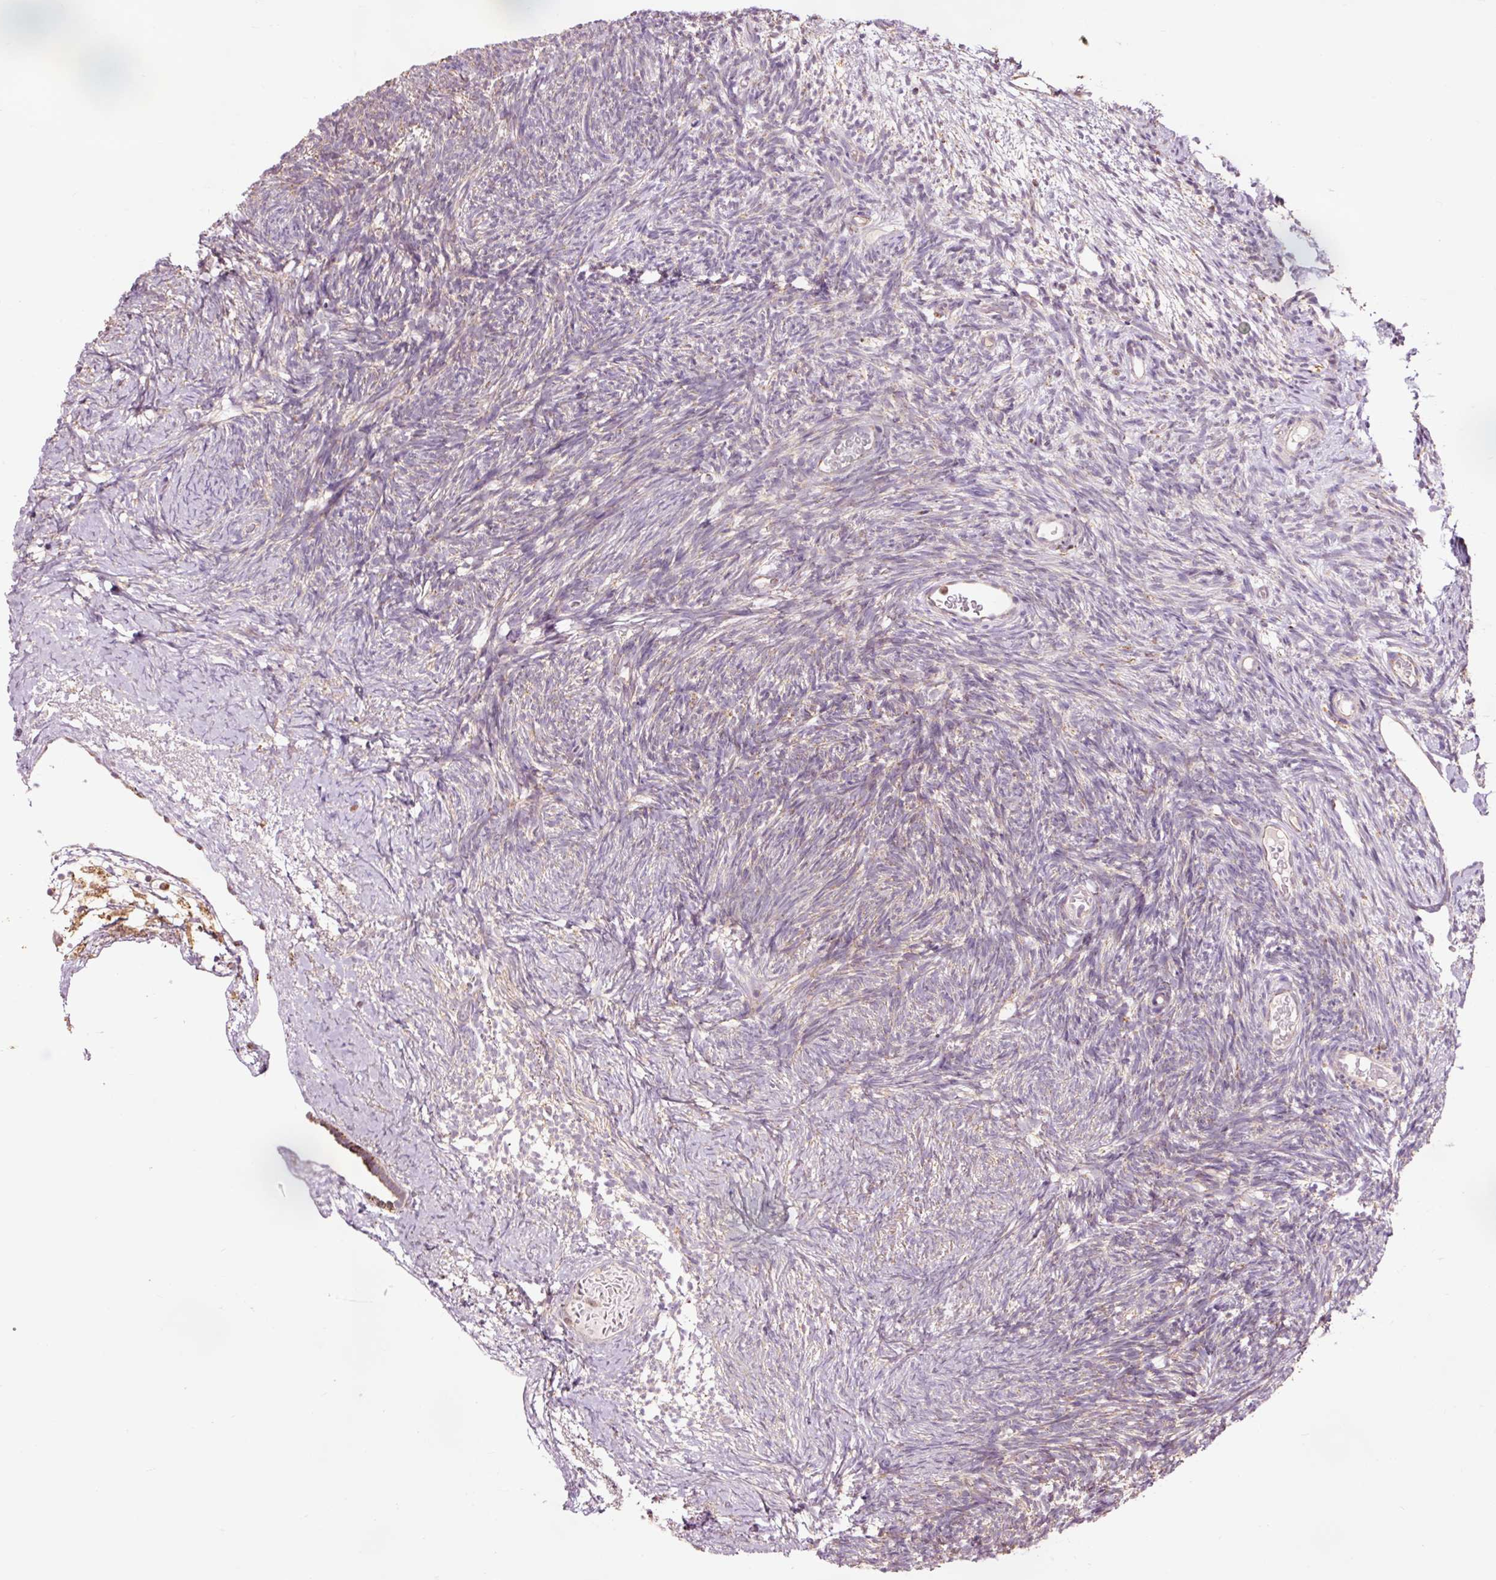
{"staining": {"intensity": "strong", "quantity": "25%-75%", "location": "cytoplasmic/membranous"}, "tissue": "ovary", "cell_type": "Follicle cells", "image_type": "normal", "snomed": [{"axis": "morphology", "description": "Normal tissue, NOS"}, {"axis": "topography", "description": "Ovary"}], "caption": "Follicle cells demonstrate high levels of strong cytoplasmic/membranous expression in approximately 25%-75% of cells in normal ovary. The staining was performed using DAB (3,3'-diaminobenzidine), with brown indicating positive protein expression. Nuclei are stained blue with hematoxylin.", "gene": "PRDX5", "patient": {"sex": "female", "age": 39}}